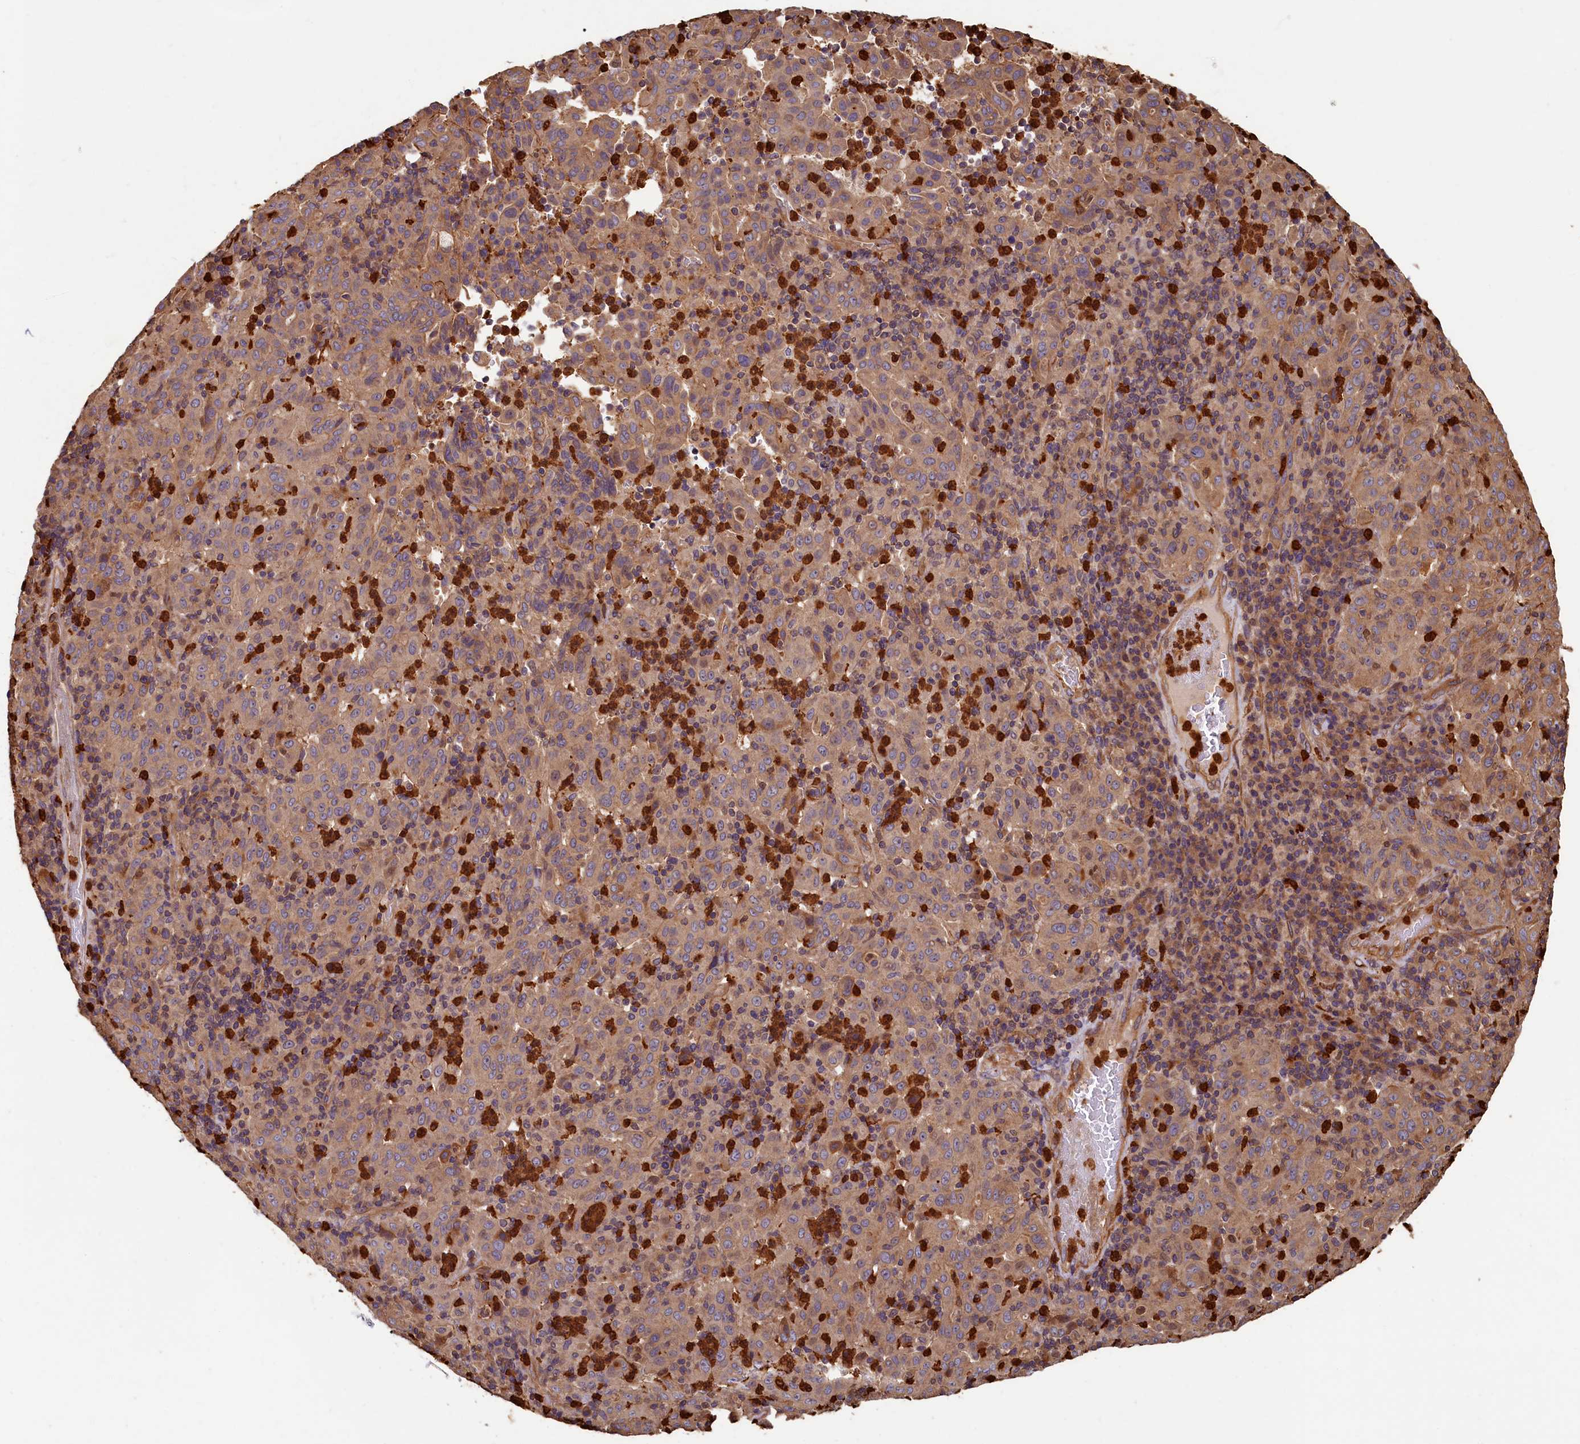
{"staining": {"intensity": "moderate", "quantity": ">75%", "location": "cytoplasmic/membranous"}, "tissue": "pancreatic cancer", "cell_type": "Tumor cells", "image_type": "cancer", "snomed": [{"axis": "morphology", "description": "Adenocarcinoma, NOS"}, {"axis": "topography", "description": "Pancreas"}], "caption": "There is medium levels of moderate cytoplasmic/membranous positivity in tumor cells of pancreatic cancer, as demonstrated by immunohistochemical staining (brown color).", "gene": "CCDC102B", "patient": {"sex": "male", "age": 63}}